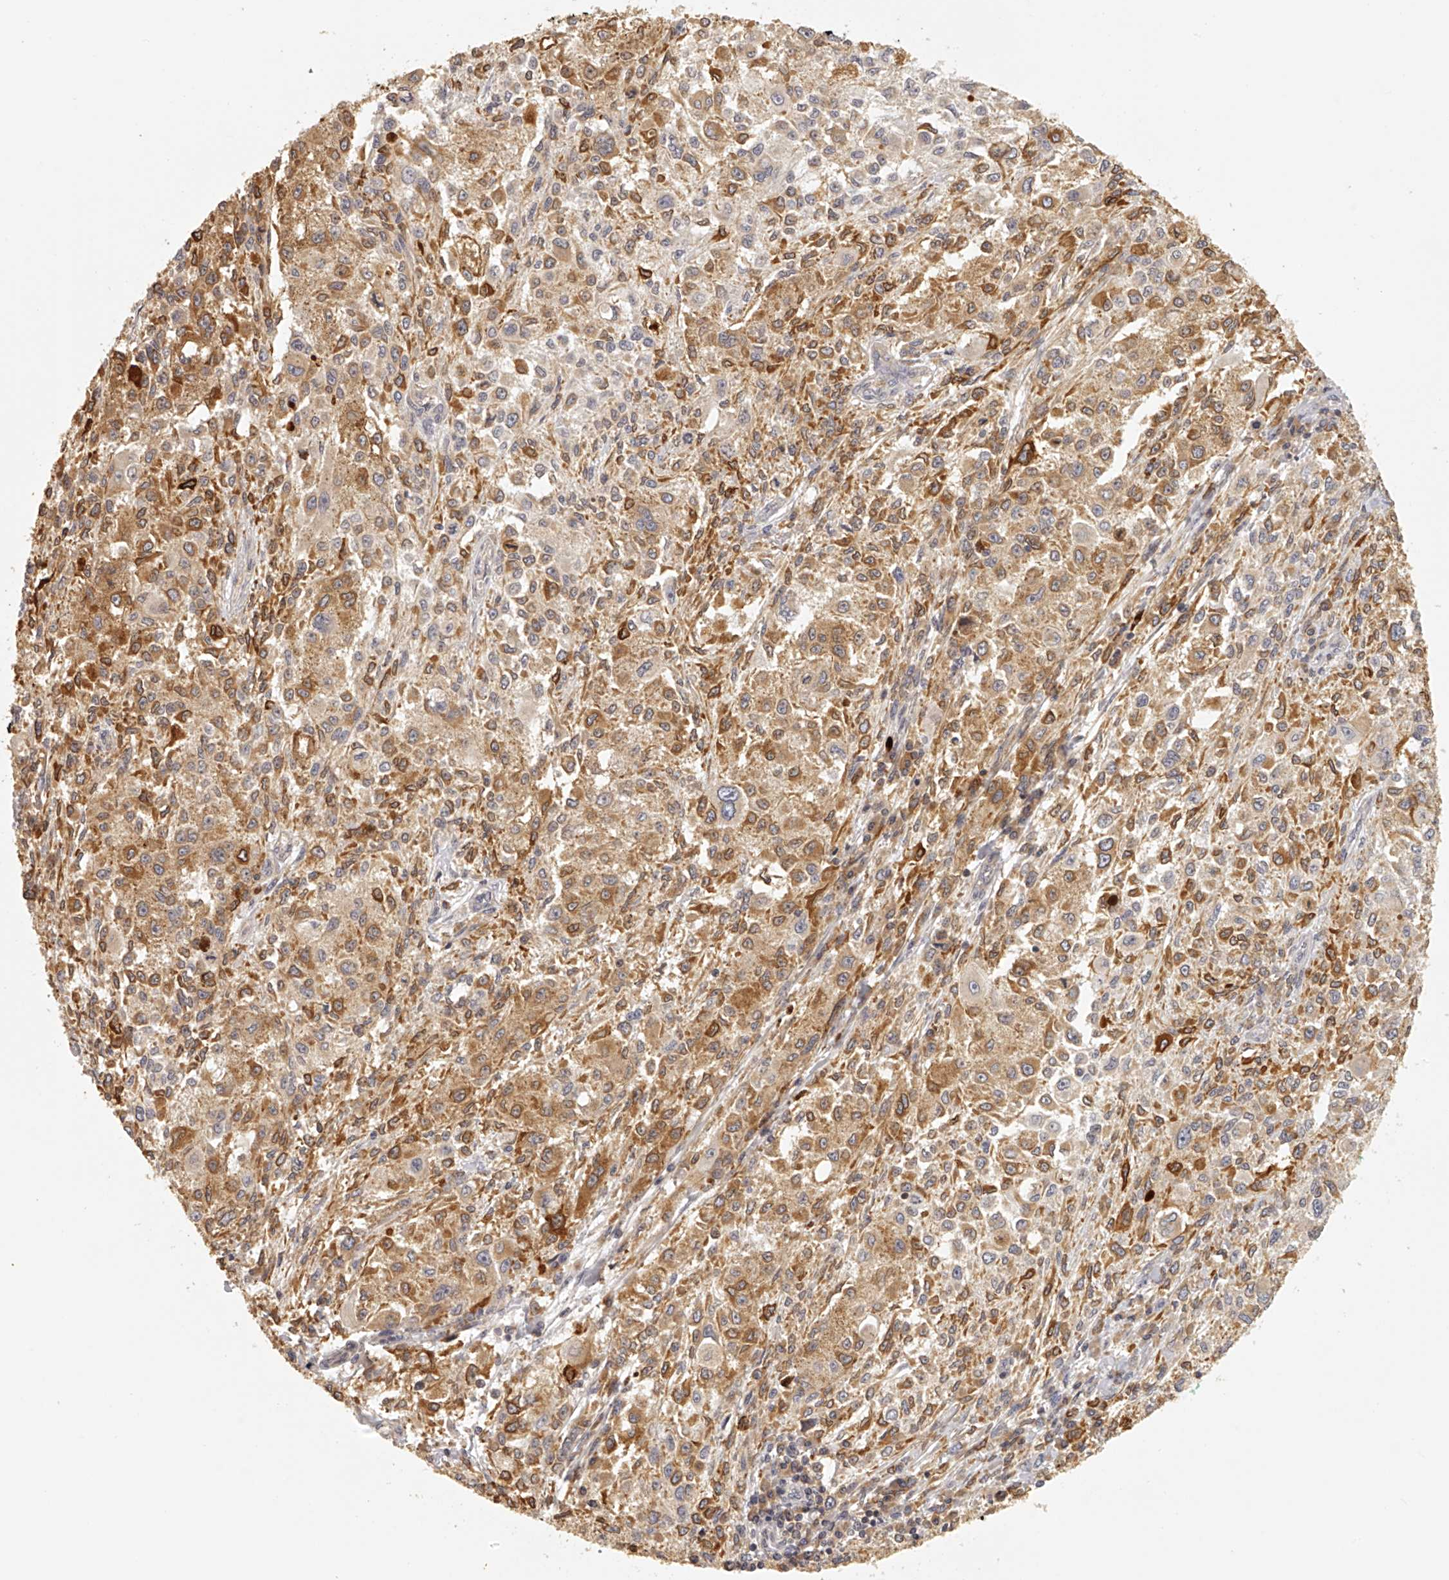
{"staining": {"intensity": "moderate", "quantity": ">75%", "location": "cytoplasmic/membranous"}, "tissue": "melanoma", "cell_type": "Tumor cells", "image_type": "cancer", "snomed": [{"axis": "morphology", "description": "Necrosis, NOS"}, {"axis": "morphology", "description": "Malignant melanoma, NOS"}, {"axis": "topography", "description": "Skin"}], "caption": "Immunohistochemical staining of melanoma displays moderate cytoplasmic/membranous protein staining in approximately >75% of tumor cells.", "gene": "EIF3I", "patient": {"sex": "female", "age": 87}}